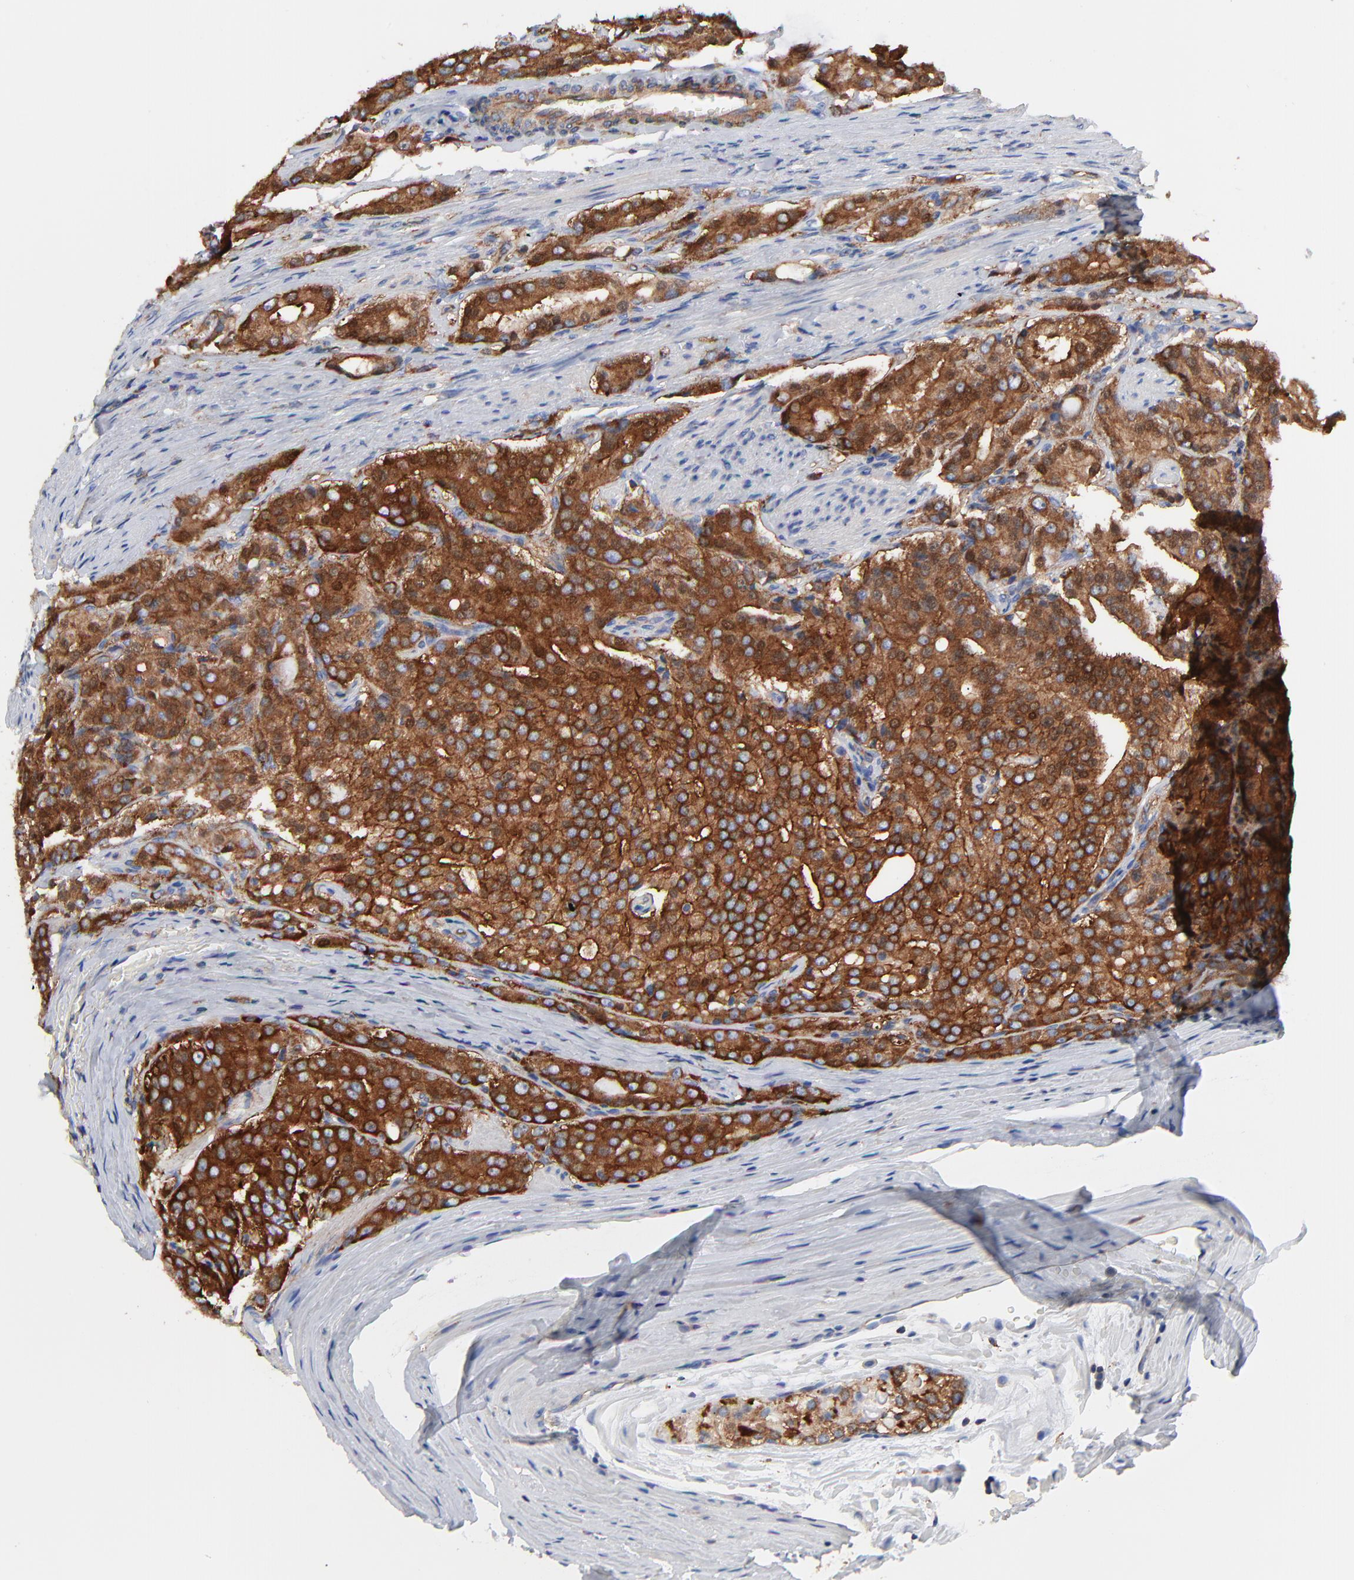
{"staining": {"intensity": "strong", "quantity": ">75%", "location": "cytoplasmic/membranous"}, "tissue": "prostate cancer", "cell_type": "Tumor cells", "image_type": "cancer", "snomed": [{"axis": "morphology", "description": "Adenocarcinoma, Medium grade"}, {"axis": "topography", "description": "Prostate"}], "caption": "Tumor cells demonstrate high levels of strong cytoplasmic/membranous positivity in approximately >75% of cells in prostate cancer. (Stains: DAB (3,3'-diaminobenzidine) in brown, nuclei in blue, Microscopy: brightfield microscopy at high magnification).", "gene": "CD2AP", "patient": {"sex": "male", "age": 72}}